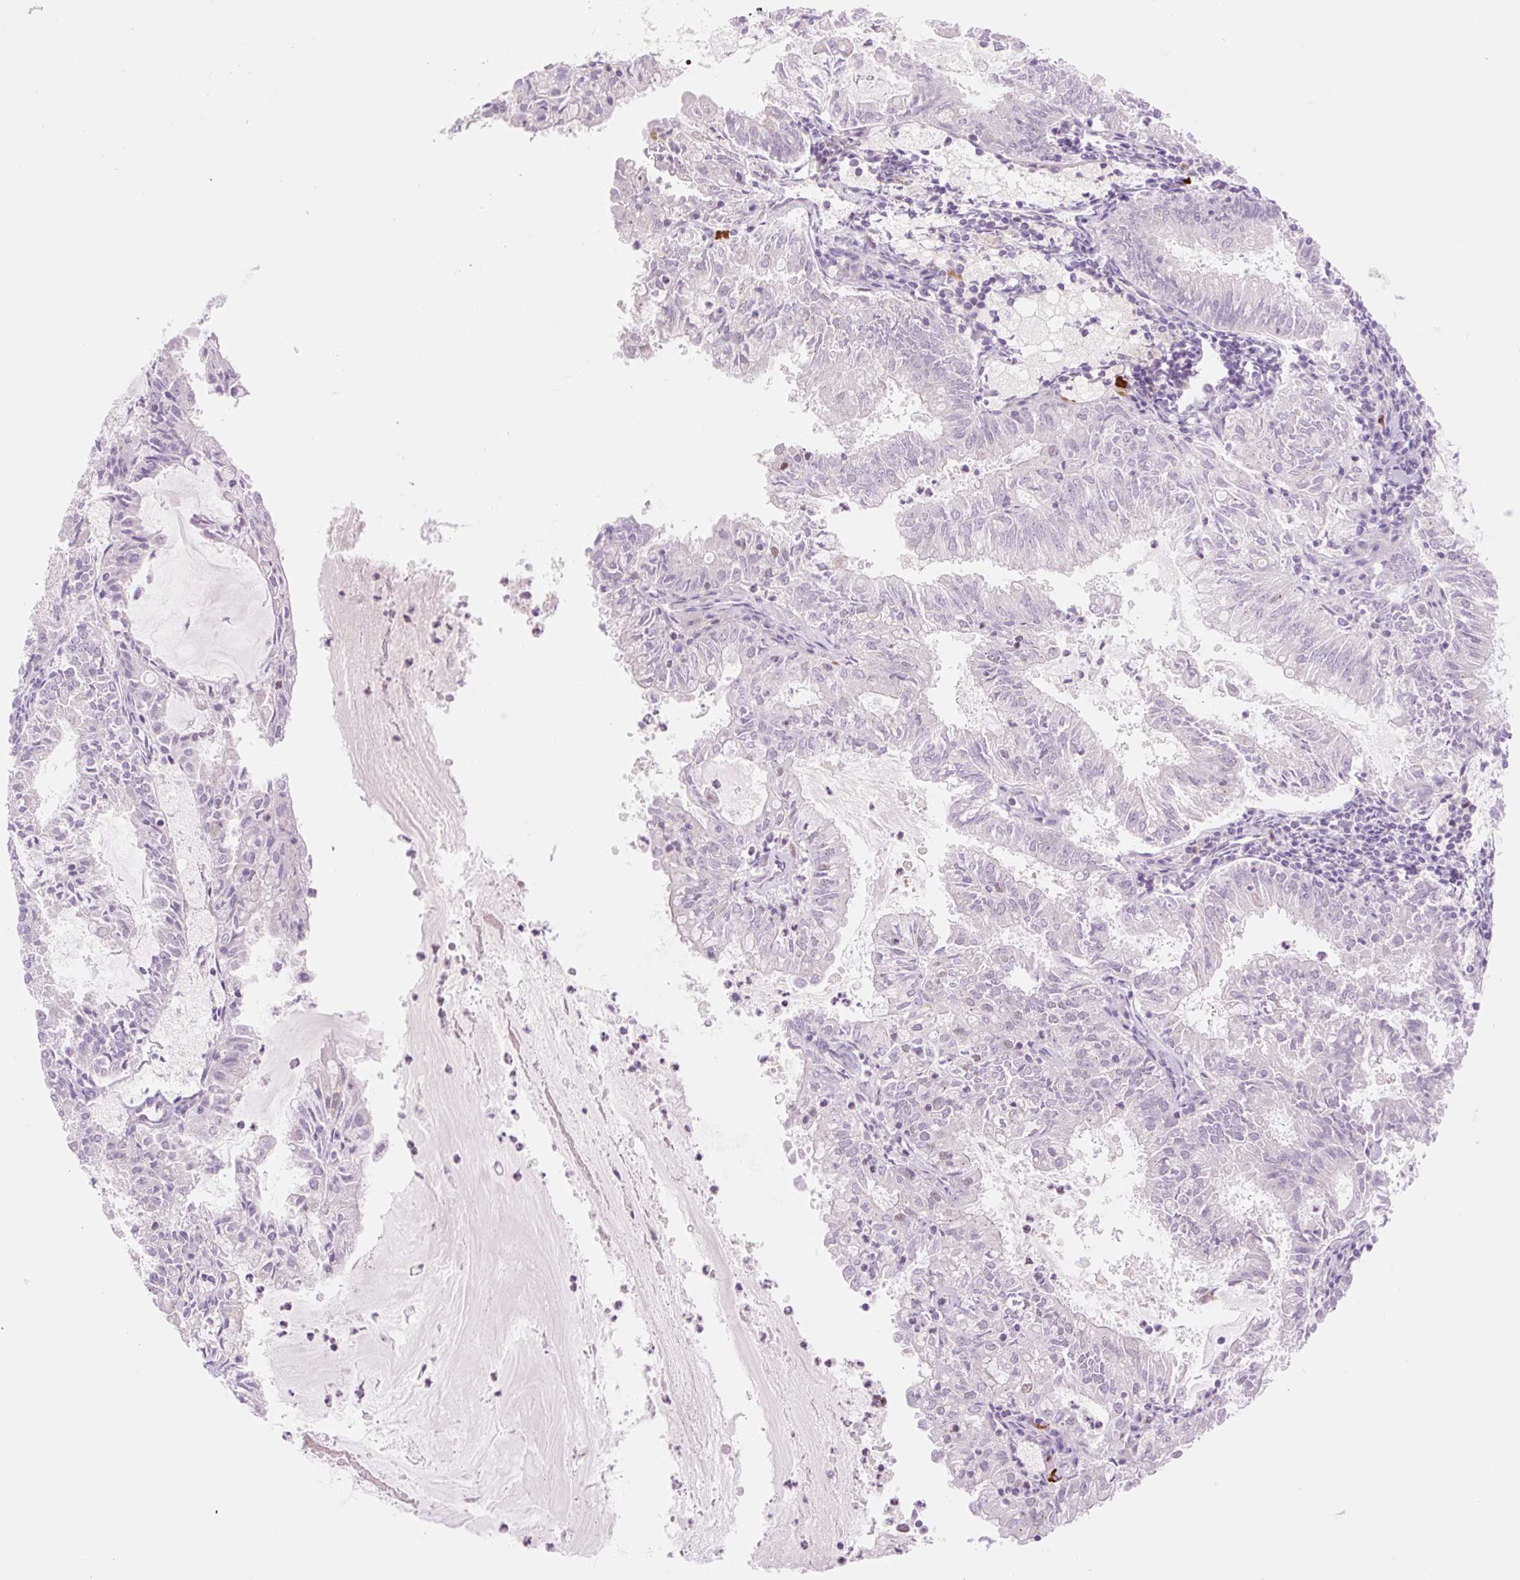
{"staining": {"intensity": "negative", "quantity": "none", "location": "none"}, "tissue": "endometrial cancer", "cell_type": "Tumor cells", "image_type": "cancer", "snomed": [{"axis": "morphology", "description": "Adenocarcinoma, NOS"}, {"axis": "topography", "description": "Endometrium"}], "caption": "Immunohistochemistry (IHC) of endometrial cancer (adenocarcinoma) demonstrates no positivity in tumor cells.", "gene": "PRDM11", "patient": {"sex": "female", "age": 57}}